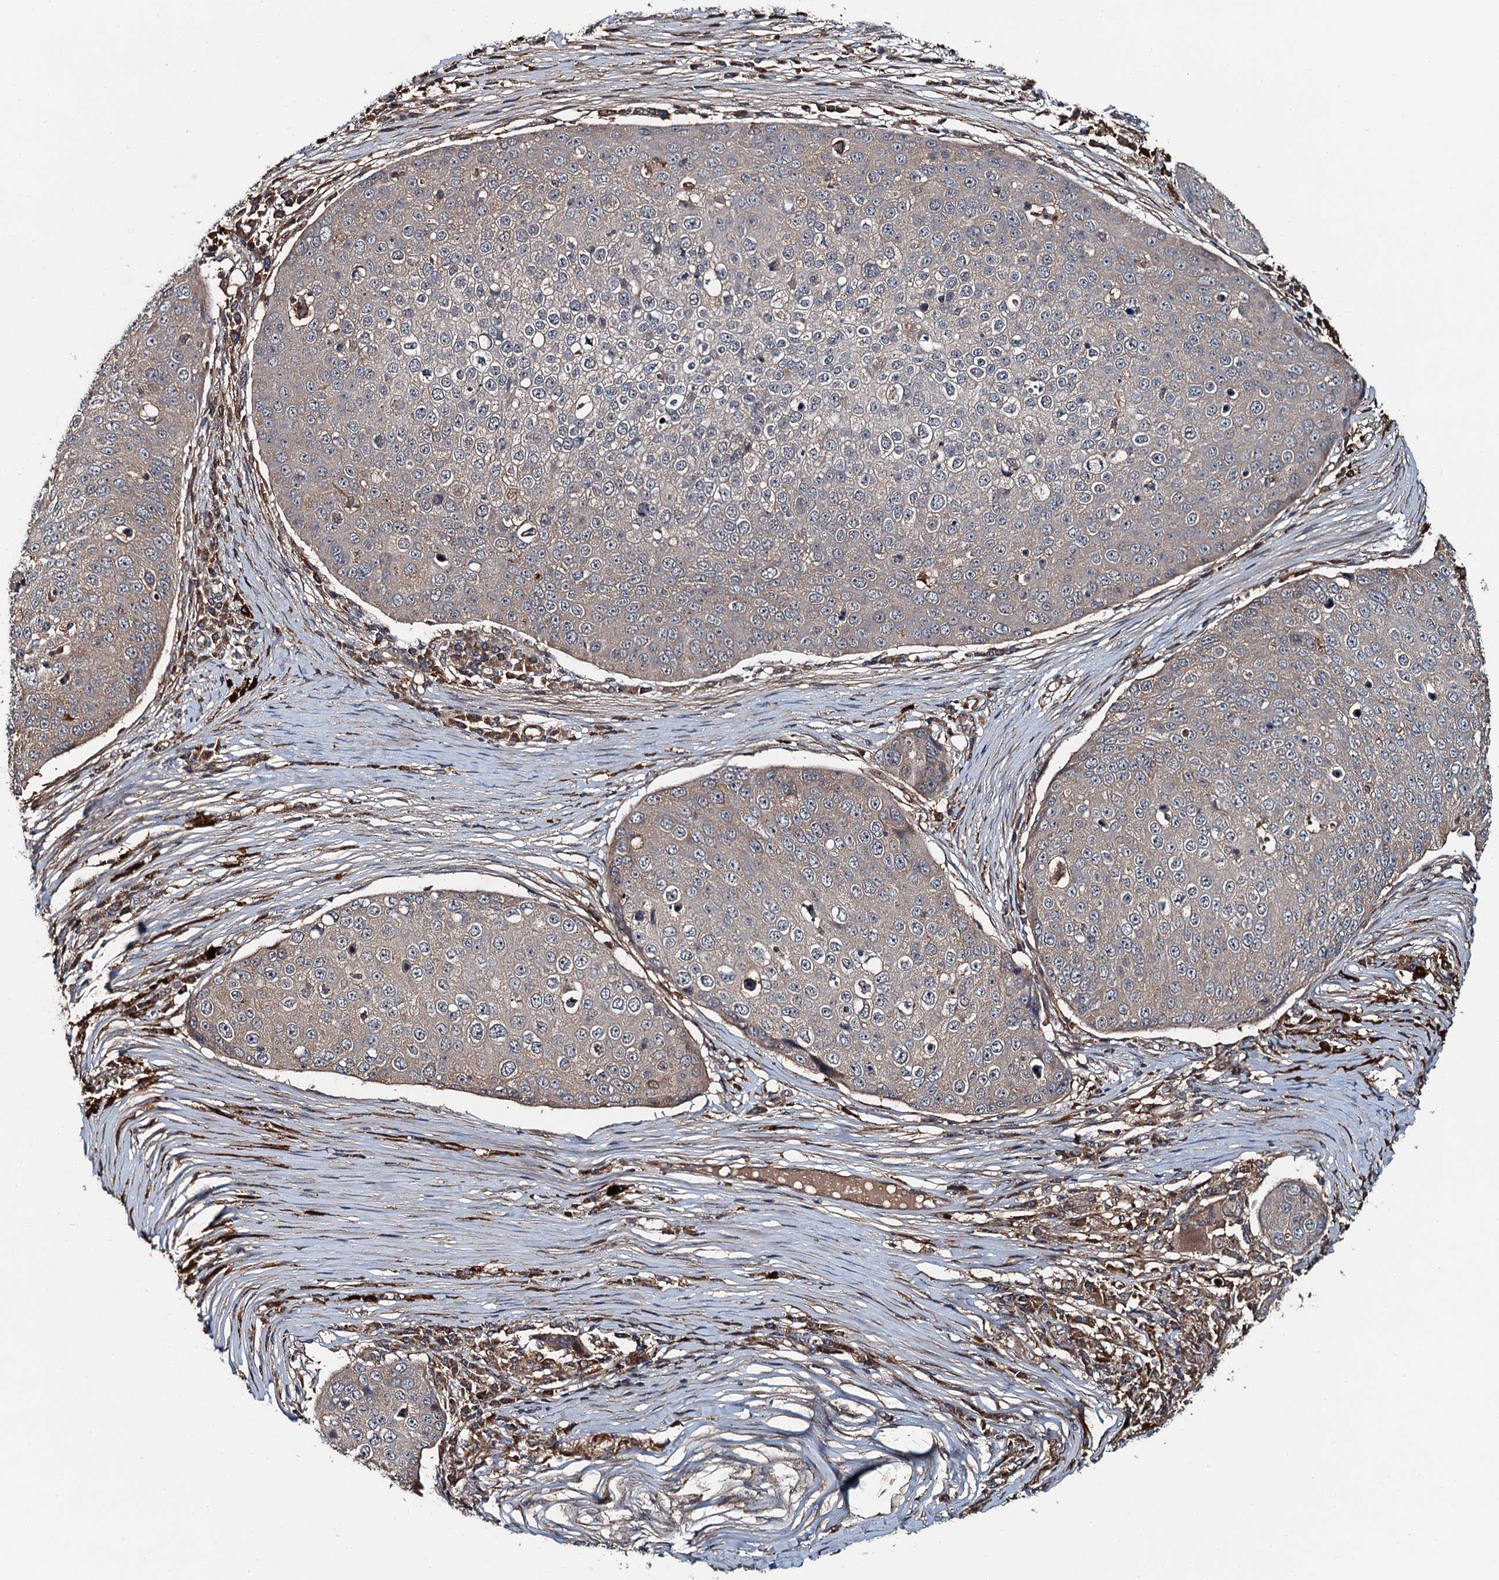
{"staining": {"intensity": "weak", "quantity": "<25%", "location": "cytoplasmic/membranous"}, "tissue": "skin cancer", "cell_type": "Tumor cells", "image_type": "cancer", "snomed": [{"axis": "morphology", "description": "Squamous cell carcinoma, NOS"}, {"axis": "topography", "description": "Skin"}], "caption": "Tumor cells show no significant positivity in skin cancer (squamous cell carcinoma). (DAB immunohistochemistry (IHC) visualized using brightfield microscopy, high magnification).", "gene": "SNX32", "patient": {"sex": "male", "age": 71}}